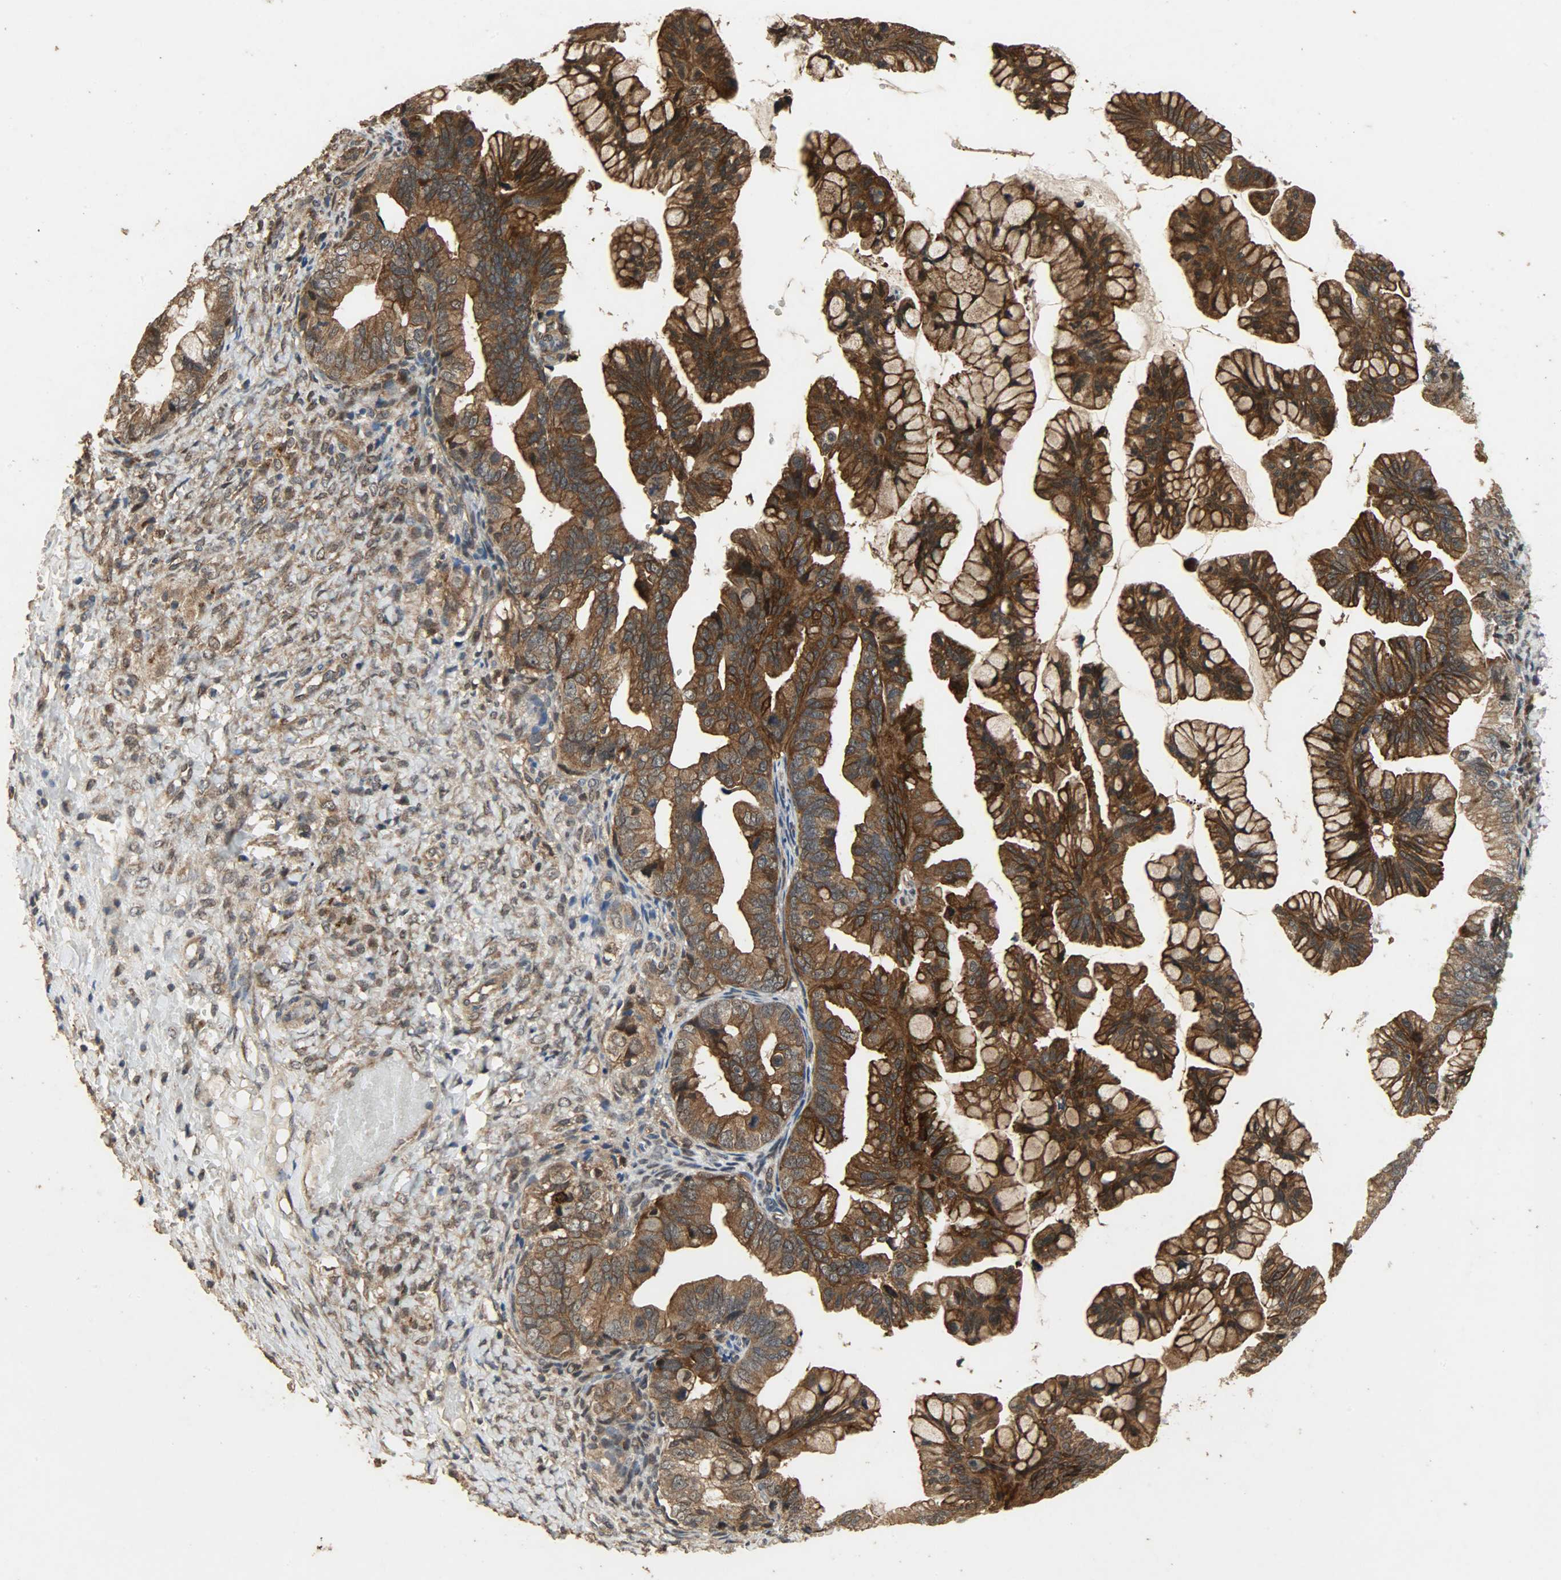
{"staining": {"intensity": "strong", "quantity": ">75%", "location": "cytoplasmic/membranous"}, "tissue": "ovarian cancer", "cell_type": "Tumor cells", "image_type": "cancer", "snomed": [{"axis": "morphology", "description": "Cystadenocarcinoma, mucinous, NOS"}, {"axis": "topography", "description": "Ovary"}], "caption": "A brown stain shows strong cytoplasmic/membranous expression of a protein in ovarian mucinous cystadenocarcinoma tumor cells.", "gene": "CDKN2C", "patient": {"sex": "female", "age": 36}}